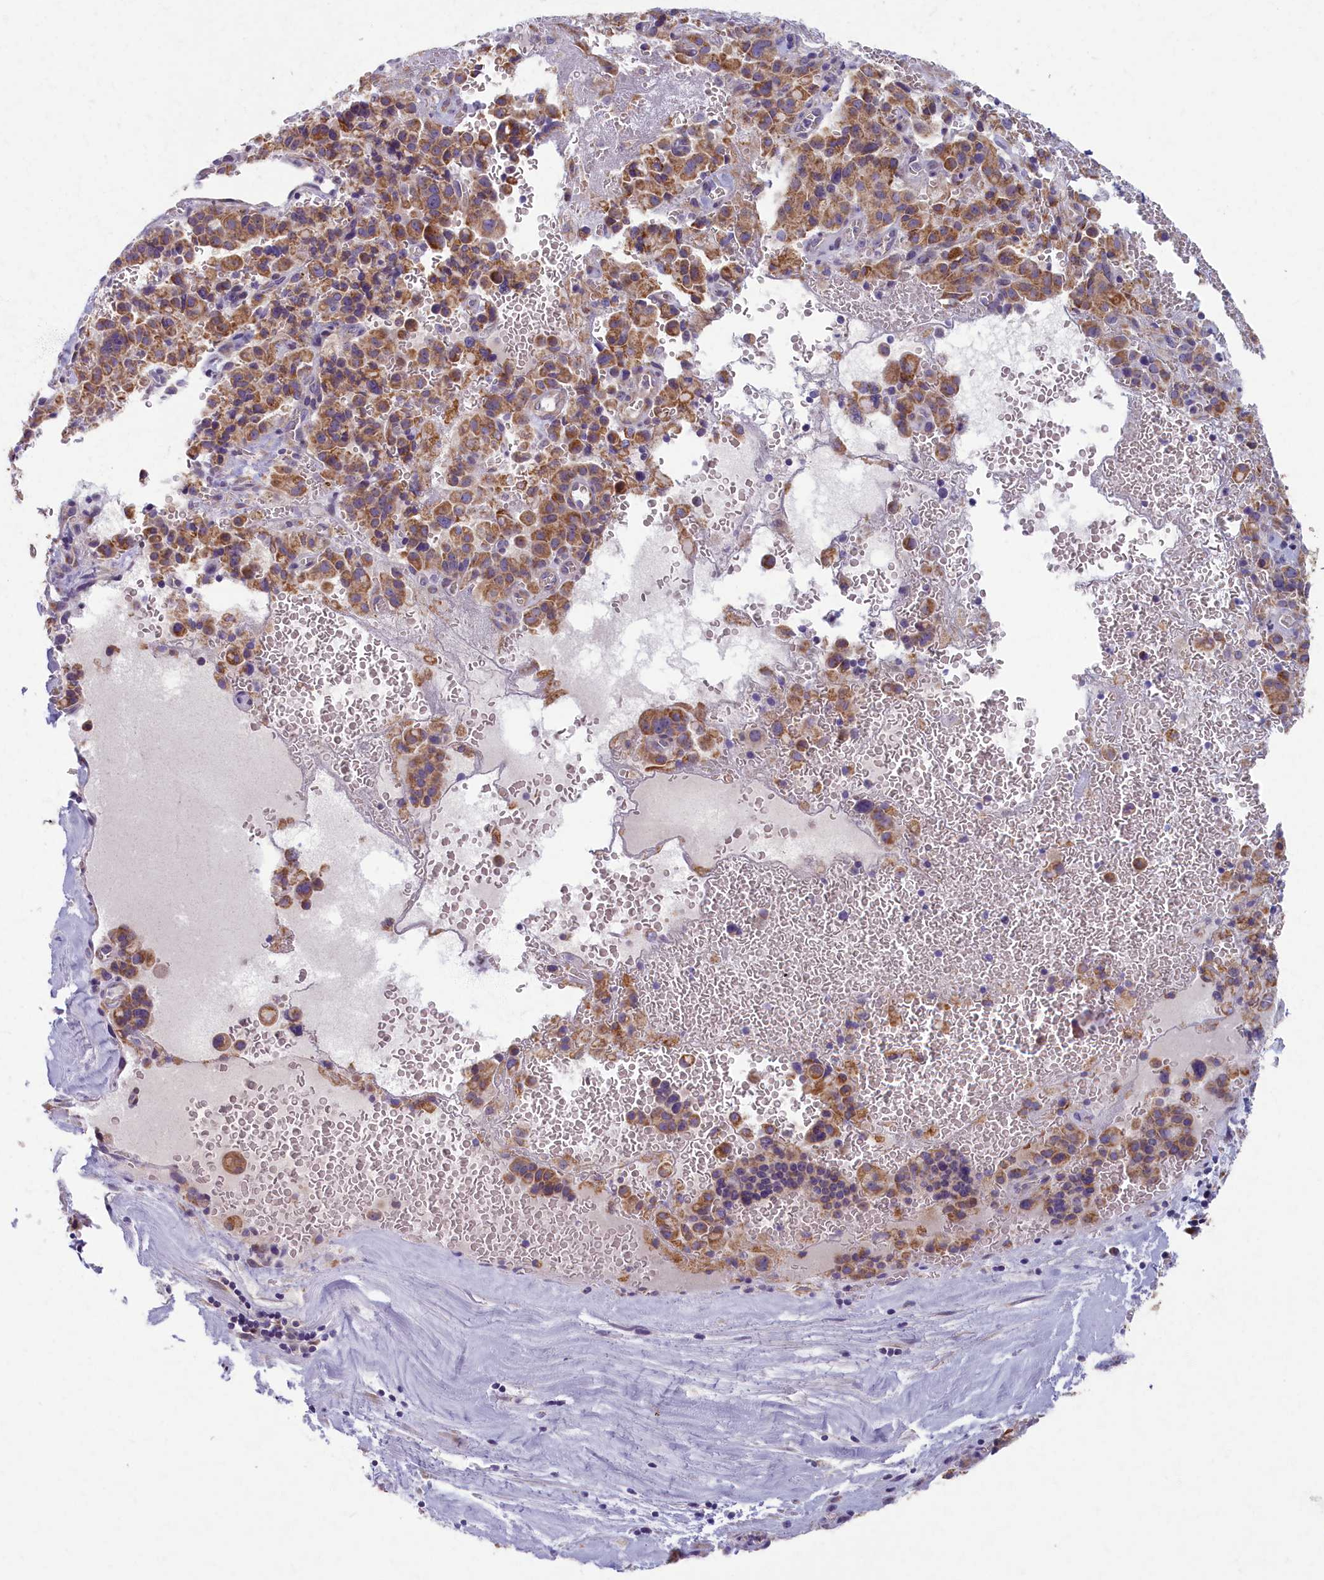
{"staining": {"intensity": "moderate", "quantity": ">75%", "location": "cytoplasmic/membranous"}, "tissue": "pancreatic cancer", "cell_type": "Tumor cells", "image_type": "cancer", "snomed": [{"axis": "morphology", "description": "Adenocarcinoma, NOS"}, {"axis": "topography", "description": "Pancreas"}], "caption": "High-magnification brightfield microscopy of pancreatic cancer stained with DAB (brown) and counterstained with hematoxylin (blue). tumor cells exhibit moderate cytoplasmic/membranous staining is seen in about>75% of cells.", "gene": "MRPS25", "patient": {"sex": "male", "age": 65}}